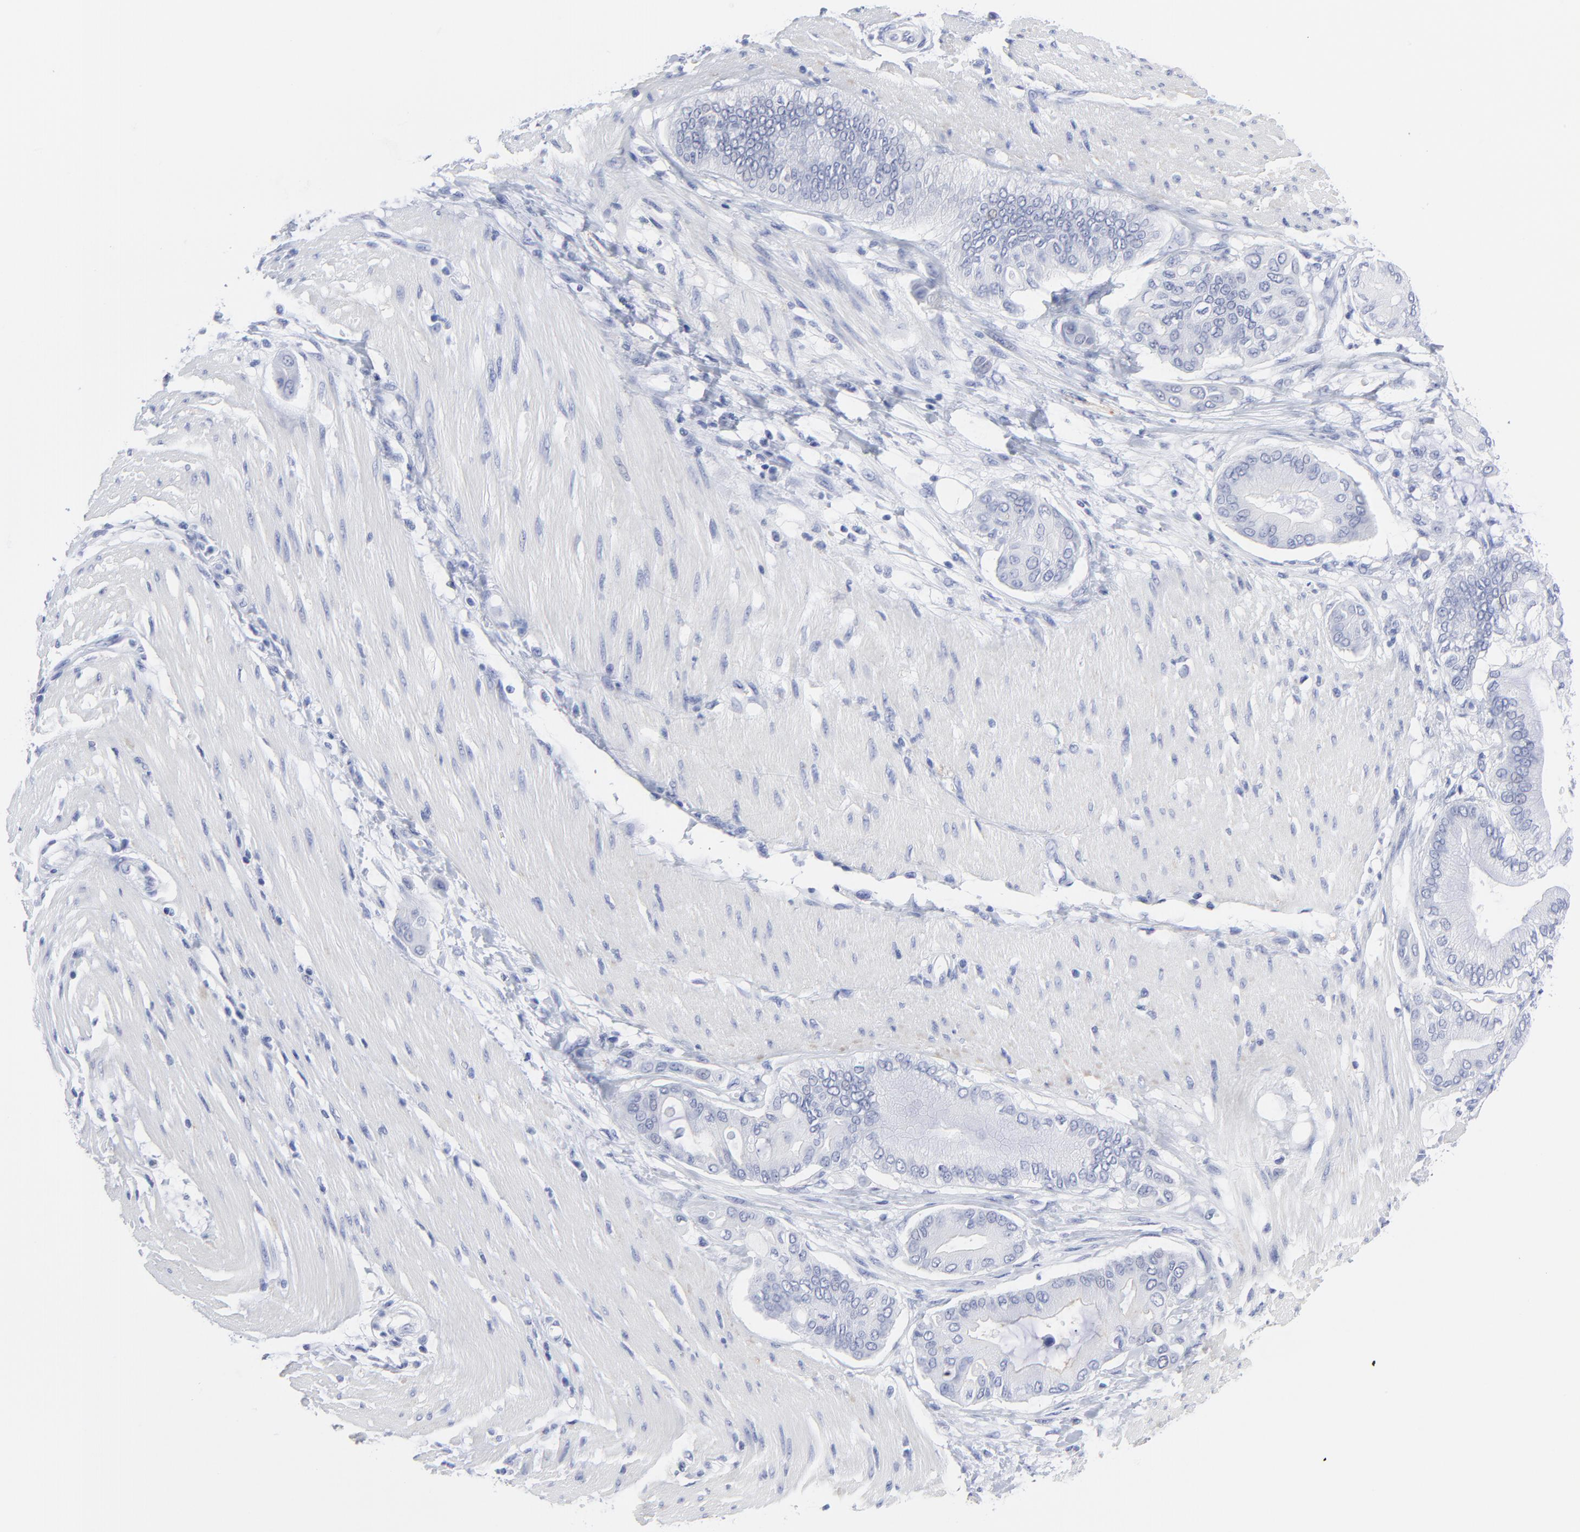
{"staining": {"intensity": "negative", "quantity": "none", "location": "none"}, "tissue": "pancreatic cancer", "cell_type": "Tumor cells", "image_type": "cancer", "snomed": [{"axis": "morphology", "description": "Adenocarcinoma, NOS"}, {"axis": "morphology", "description": "Adenocarcinoma, metastatic, NOS"}, {"axis": "topography", "description": "Lymph node"}, {"axis": "topography", "description": "Pancreas"}, {"axis": "topography", "description": "Duodenum"}], "caption": "An immunohistochemistry photomicrograph of pancreatic cancer is shown. There is no staining in tumor cells of pancreatic cancer. (DAB (3,3'-diaminobenzidine) IHC visualized using brightfield microscopy, high magnification).", "gene": "CNTN3", "patient": {"sex": "female", "age": 64}}